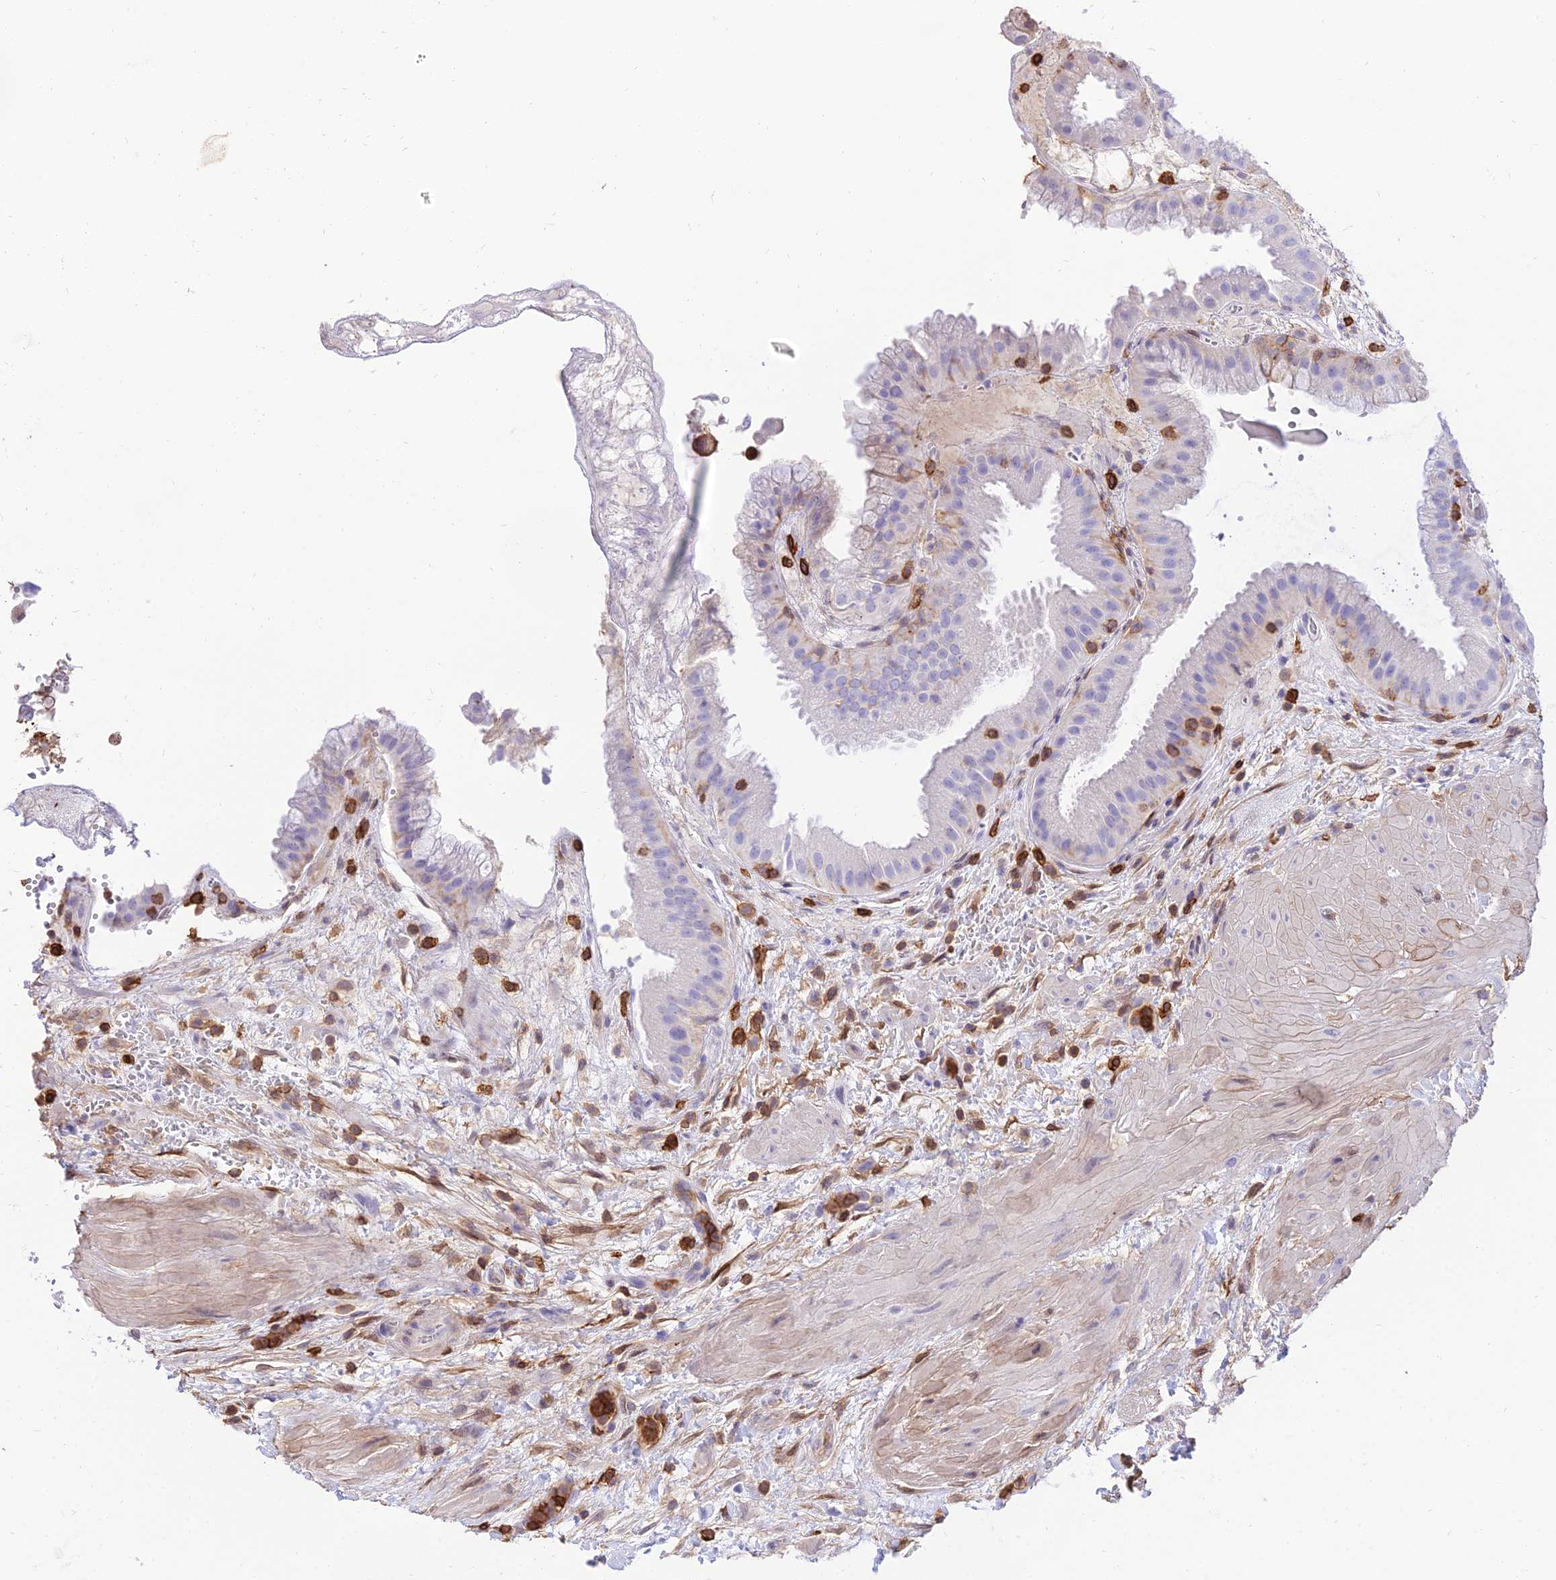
{"staining": {"intensity": "moderate", "quantity": "<25%", "location": "cytoplasmic/membranous"}, "tissue": "gallbladder", "cell_type": "Glandular cells", "image_type": "normal", "snomed": [{"axis": "morphology", "description": "Normal tissue, NOS"}, {"axis": "topography", "description": "Gallbladder"}], "caption": "Immunohistochemistry of unremarkable gallbladder shows low levels of moderate cytoplasmic/membranous expression in approximately <25% of glandular cells. The protein of interest is shown in brown color, while the nuclei are stained blue.", "gene": "SREK1IP1", "patient": {"sex": "male", "age": 66}}